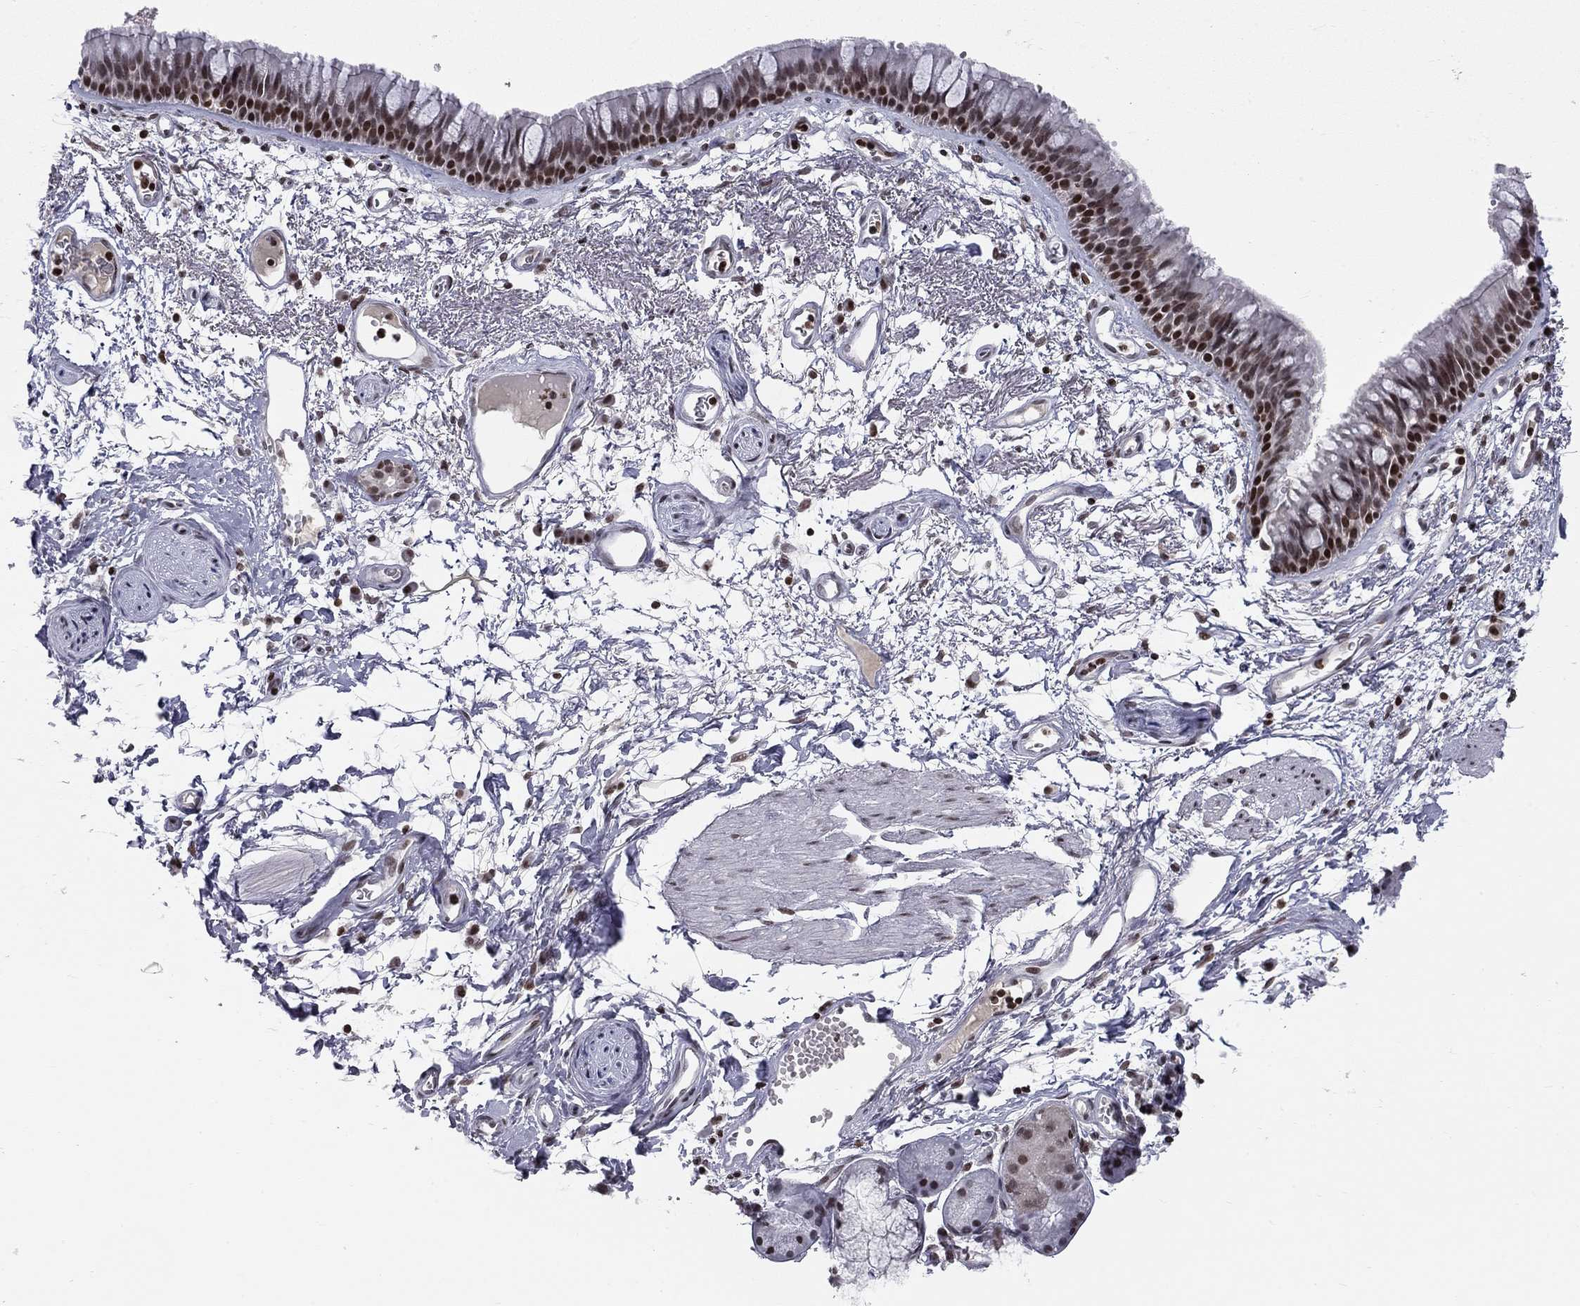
{"staining": {"intensity": "strong", "quantity": ">75%", "location": "nuclear"}, "tissue": "bronchus", "cell_type": "Respiratory epithelial cells", "image_type": "normal", "snomed": [{"axis": "morphology", "description": "Normal tissue, NOS"}, {"axis": "topography", "description": "Cartilage tissue"}, {"axis": "topography", "description": "Bronchus"}], "caption": "Immunohistochemical staining of benign human bronchus shows strong nuclear protein staining in approximately >75% of respiratory epithelial cells.", "gene": "RNASEH2C", "patient": {"sex": "male", "age": 66}}